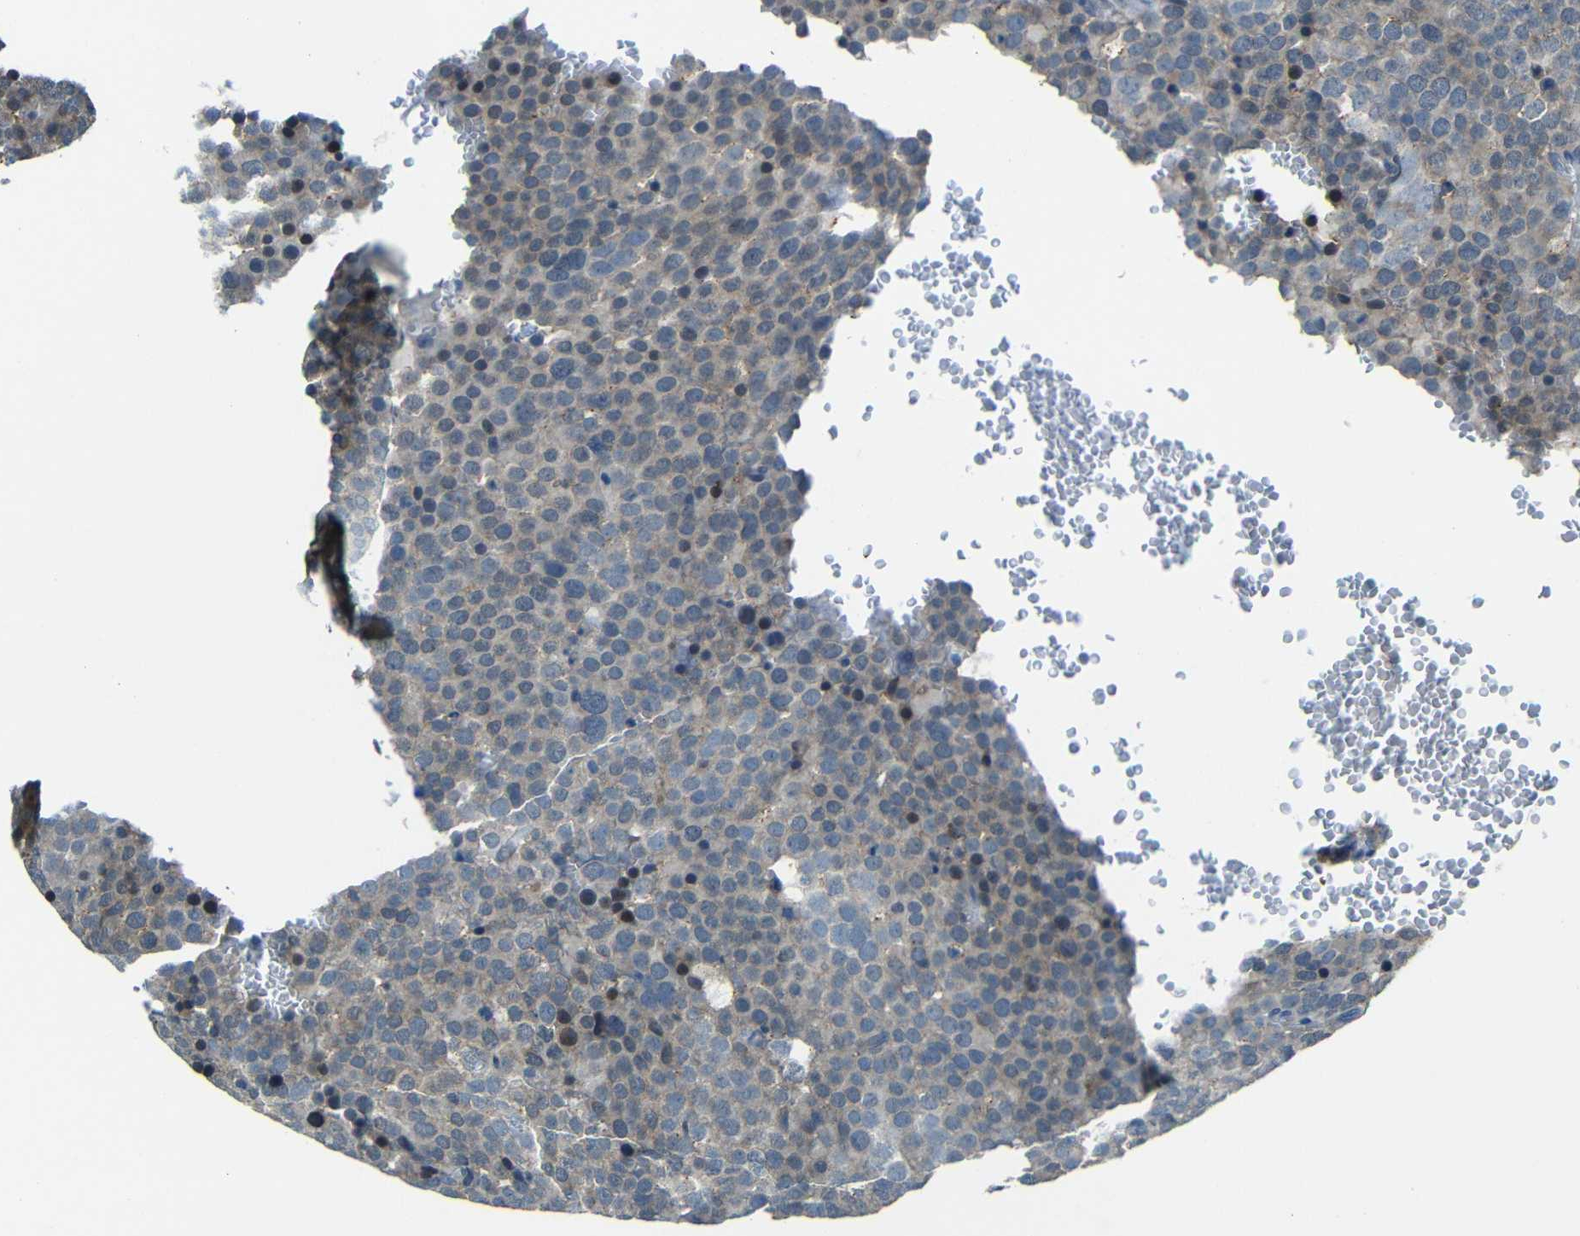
{"staining": {"intensity": "weak", "quantity": "25%-75%", "location": "cytoplasmic/membranous"}, "tissue": "testis cancer", "cell_type": "Tumor cells", "image_type": "cancer", "snomed": [{"axis": "morphology", "description": "Seminoma, NOS"}, {"axis": "topography", "description": "Testis"}], "caption": "Weak cytoplasmic/membranous protein expression is present in approximately 25%-75% of tumor cells in seminoma (testis). The protein is stained brown, and the nuclei are stained in blue (DAB (3,3'-diaminobenzidine) IHC with brightfield microscopy, high magnification).", "gene": "ANKRD22", "patient": {"sex": "male", "age": 71}}